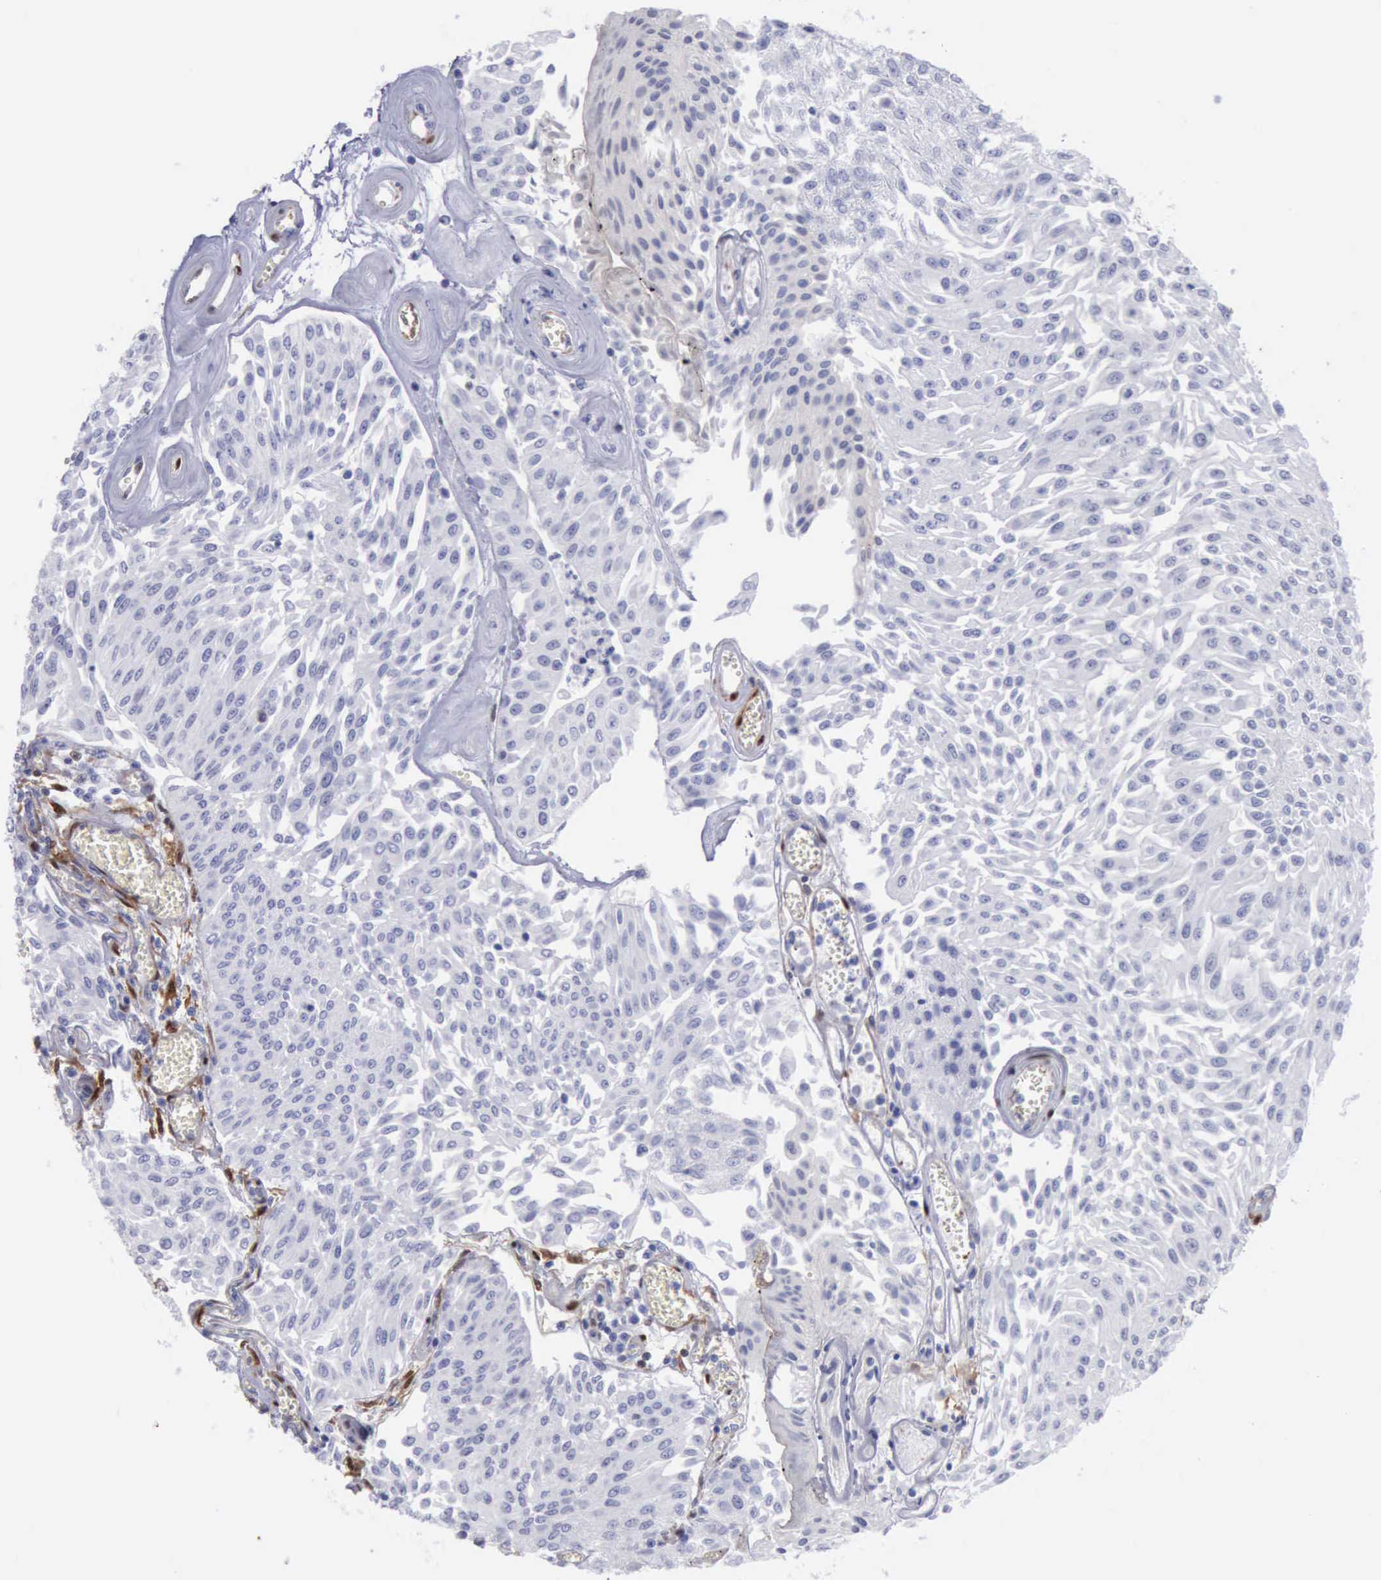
{"staining": {"intensity": "negative", "quantity": "none", "location": "none"}, "tissue": "urothelial cancer", "cell_type": "Tumor cells", "image_type": "cancer", "snomed": [{"axis": "morphology", "description": "Urothelial carcinoma, Low grade"}, {"axis": "topography", "description": "Urinary bladder"}], "caption": "High magnification brightfield microscopy of urothelial cancer stained with DAB (3,3'-diaminobenzidine) (brown) and counterstained with hematoxylin (blue): tumor cells show no significant expression.", "gene": "FHL1", "patient": {"sex": "male", "age": 86}}